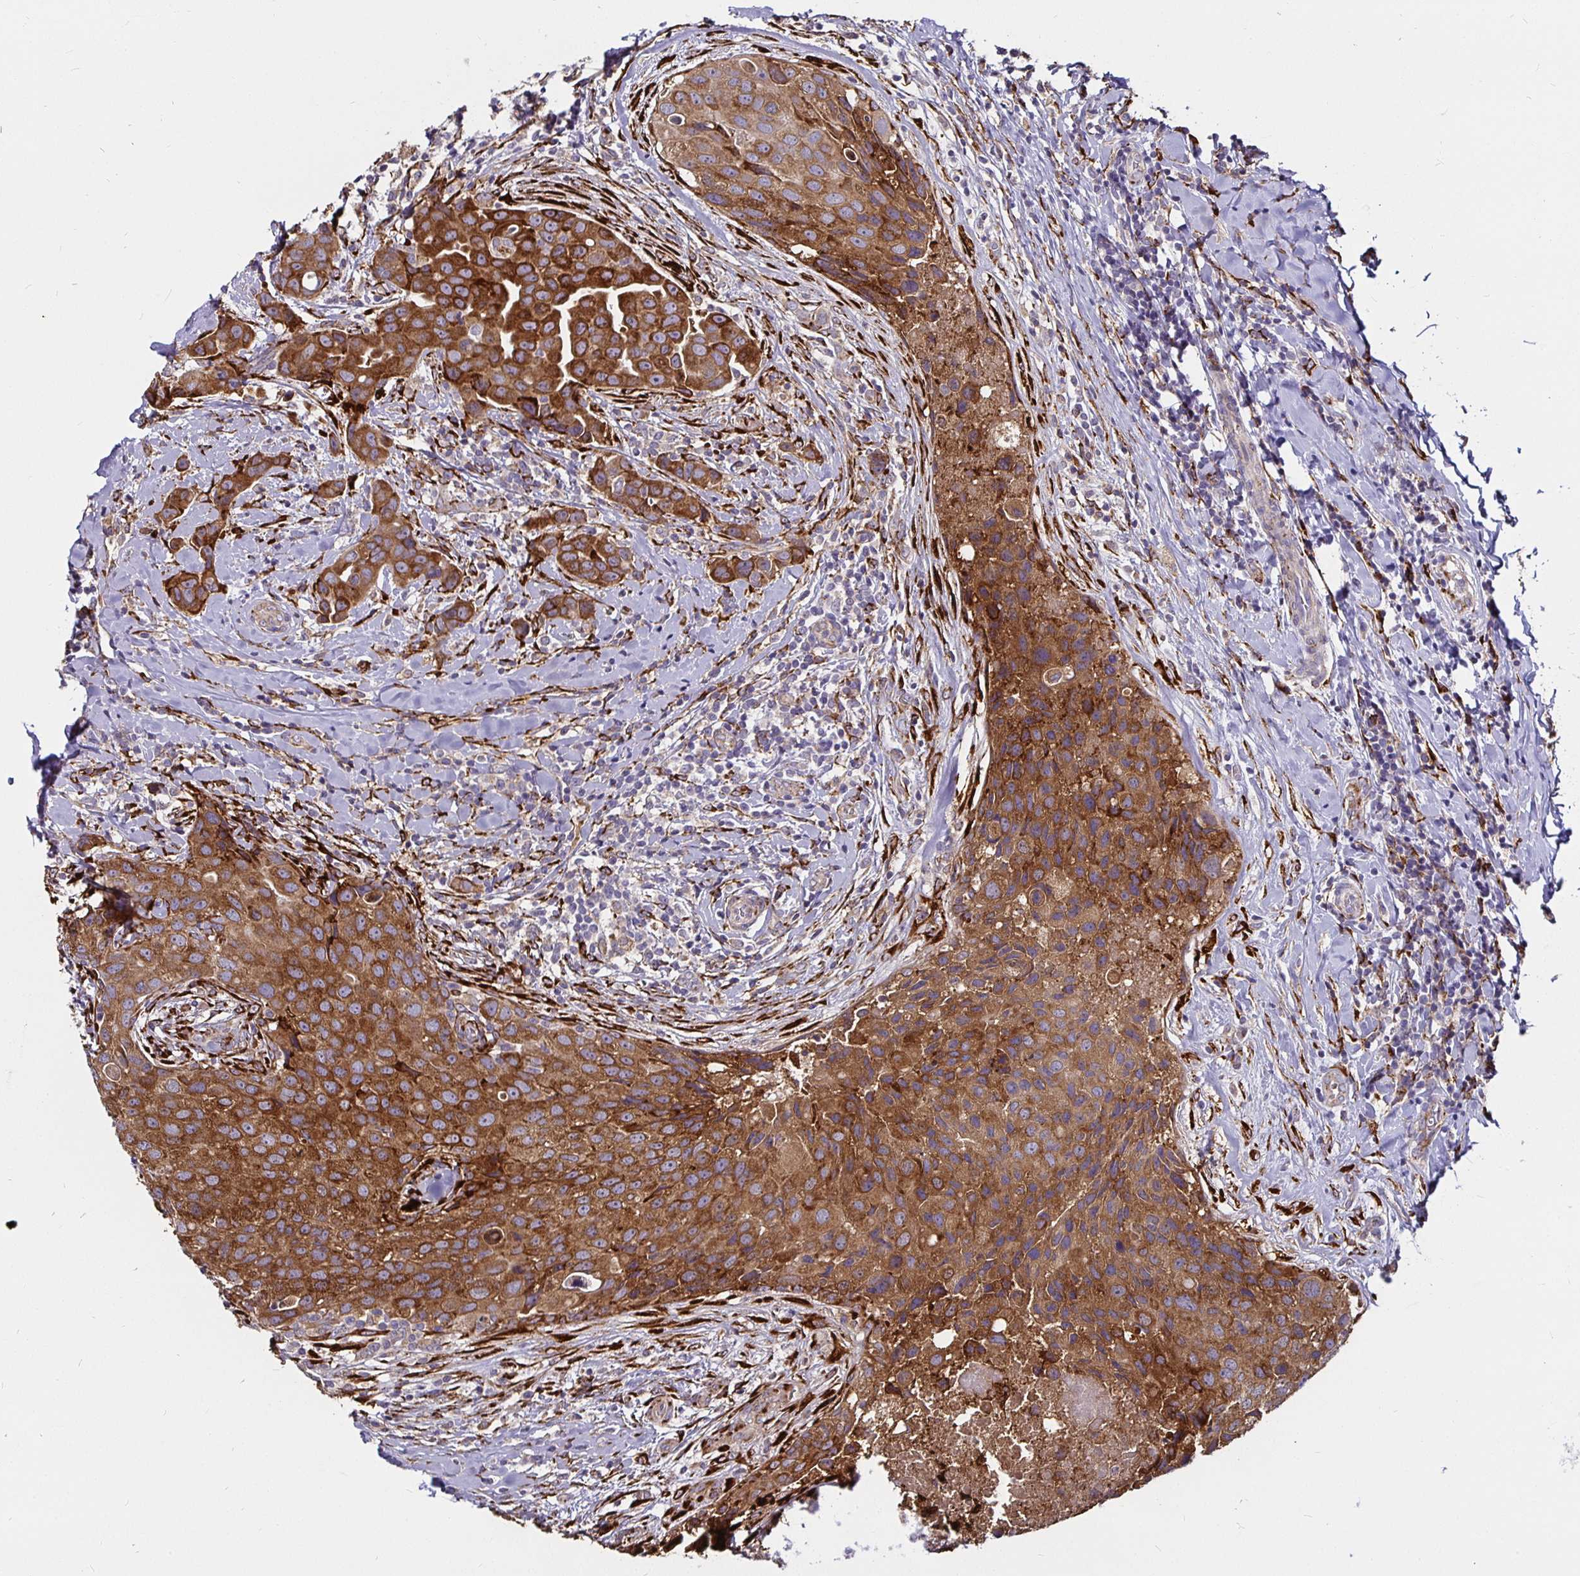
{"staining": {"intensity": "strong", "quantity": ">75%", "location": "cytoplasmic/membranous"}, "tissue": "breast cancer", "cell_type": "Tumor cells", "image_type": "cancer", "snomed": [{"axis": "morphology", "description": "Duct carcinoma"}, {"axis": "topography", "description": "Breast"}], "caption": "Immunohistochemistry (IHC) staining of breast cancer, which demonstrates high levels of strong cytoplasmic/membranous staining in about >75% of tumor cells indicating strong cytoplasmic/membranous protein expression. The staining was performed using DAB (3,3'-diaminobenzidine) (brown) for protein detection and nuclei were counterstained in hematoxylin (blue).", "gene": "P4HA2", "patient": {"sex": "female", "age": 24}}